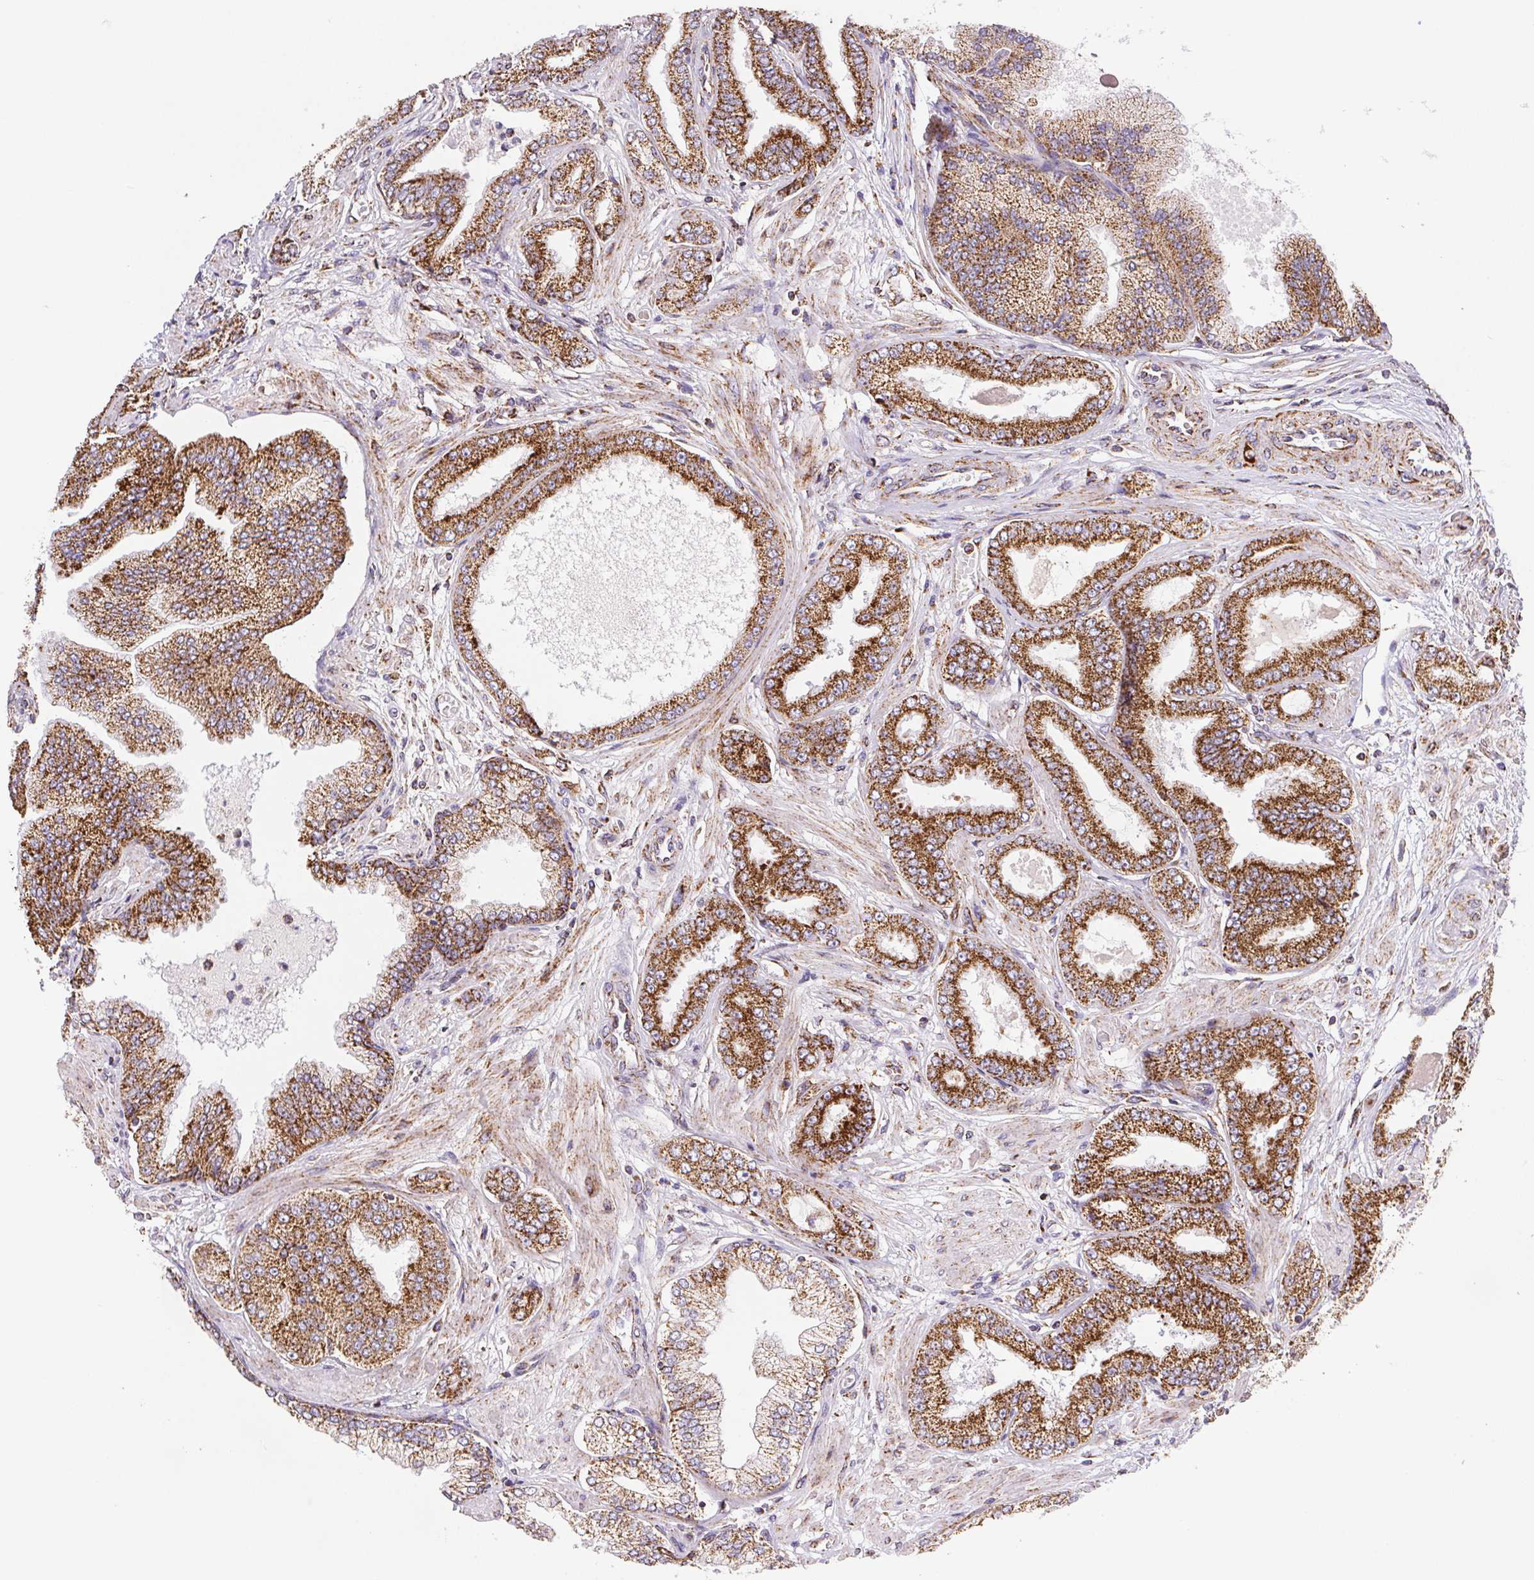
{"staining": {"intensity": "strong", "quantity": ">75%", "location": "cytoplasmic/membranous"}, "tissue": "prostate cancer", "cell_type": "Tumor cells", "image_type": "cancer", "snomed": [{"axis": "morphology", "description": "Adenocarcinoma, Low grade"}, {"axis": "topography", "description": "Prostate"}], "caption": "Adenocarcinoma (low-grade) (prostate) stained for a protein shows strong cytoplasmic/membranous positivity in tumor cells. The staining was performed using DAB, with brown indicating positive protein expression. Nuclei are stained blue with hematoxylin.", "gene": "NIPSNAP2", "patient": {"sex": "male", "age": 55}}